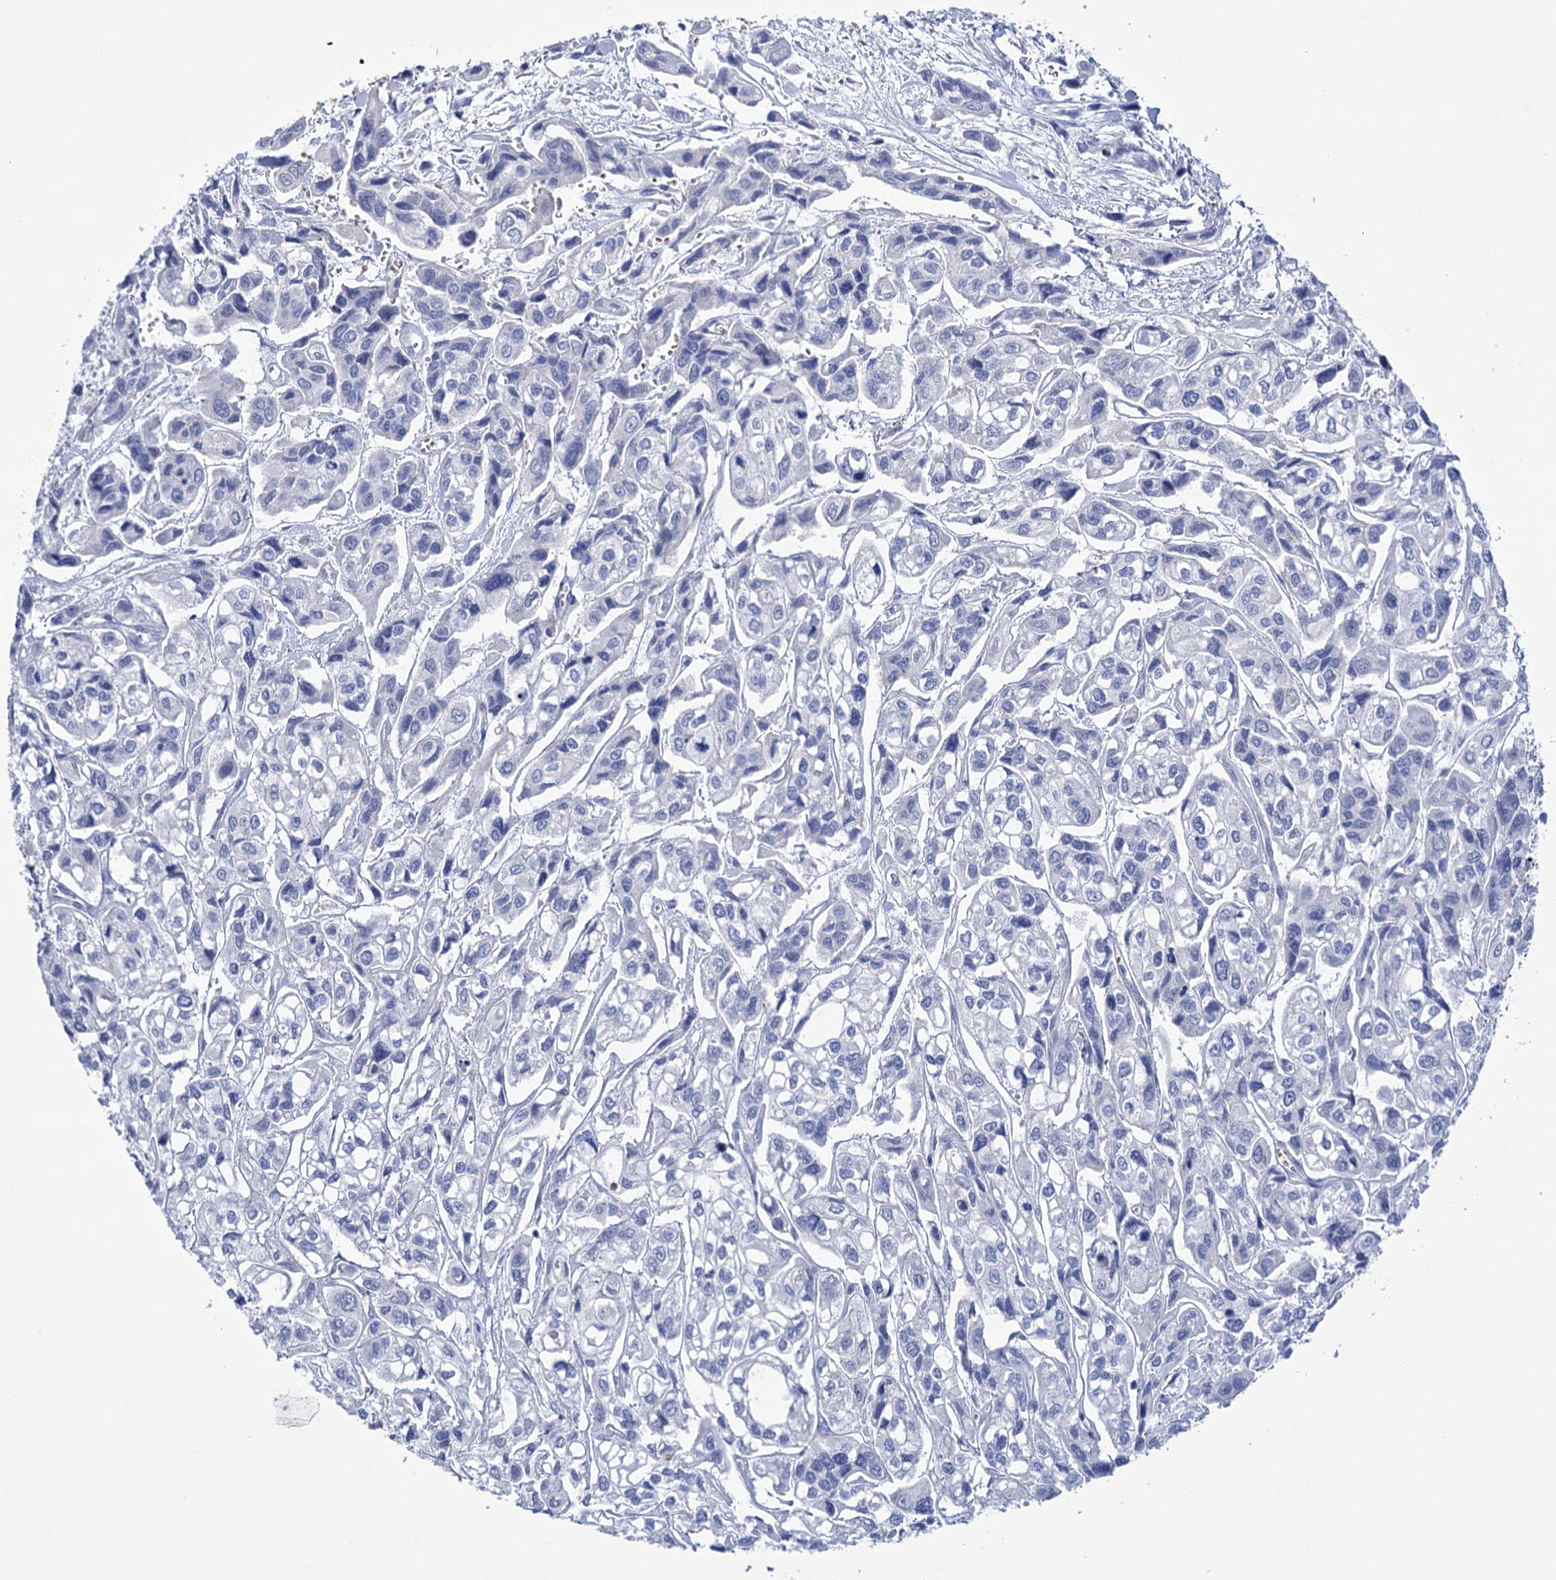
{"staining": {"intensity": "negative", "quantity": "none", "location": "none"}, "tissue": "urothelial cancer", "cell_type": "Tumor cells", "image_type": "cancer", "snomed": [{"axis": "morphology", "description": "Urothelial carcinoma, High grade"}, {"axis": "topography", "description": "Urinary bladder"}], "caption": "Immunohistochemistry image of neoplastic tissue: human urothelial cancer stained with DAB (3,3'-diaminobenzidine) reveals no significant protein expression in tumor cells.", "gene": "YARS2", "patient": {"sex": "male", "age": 67}}